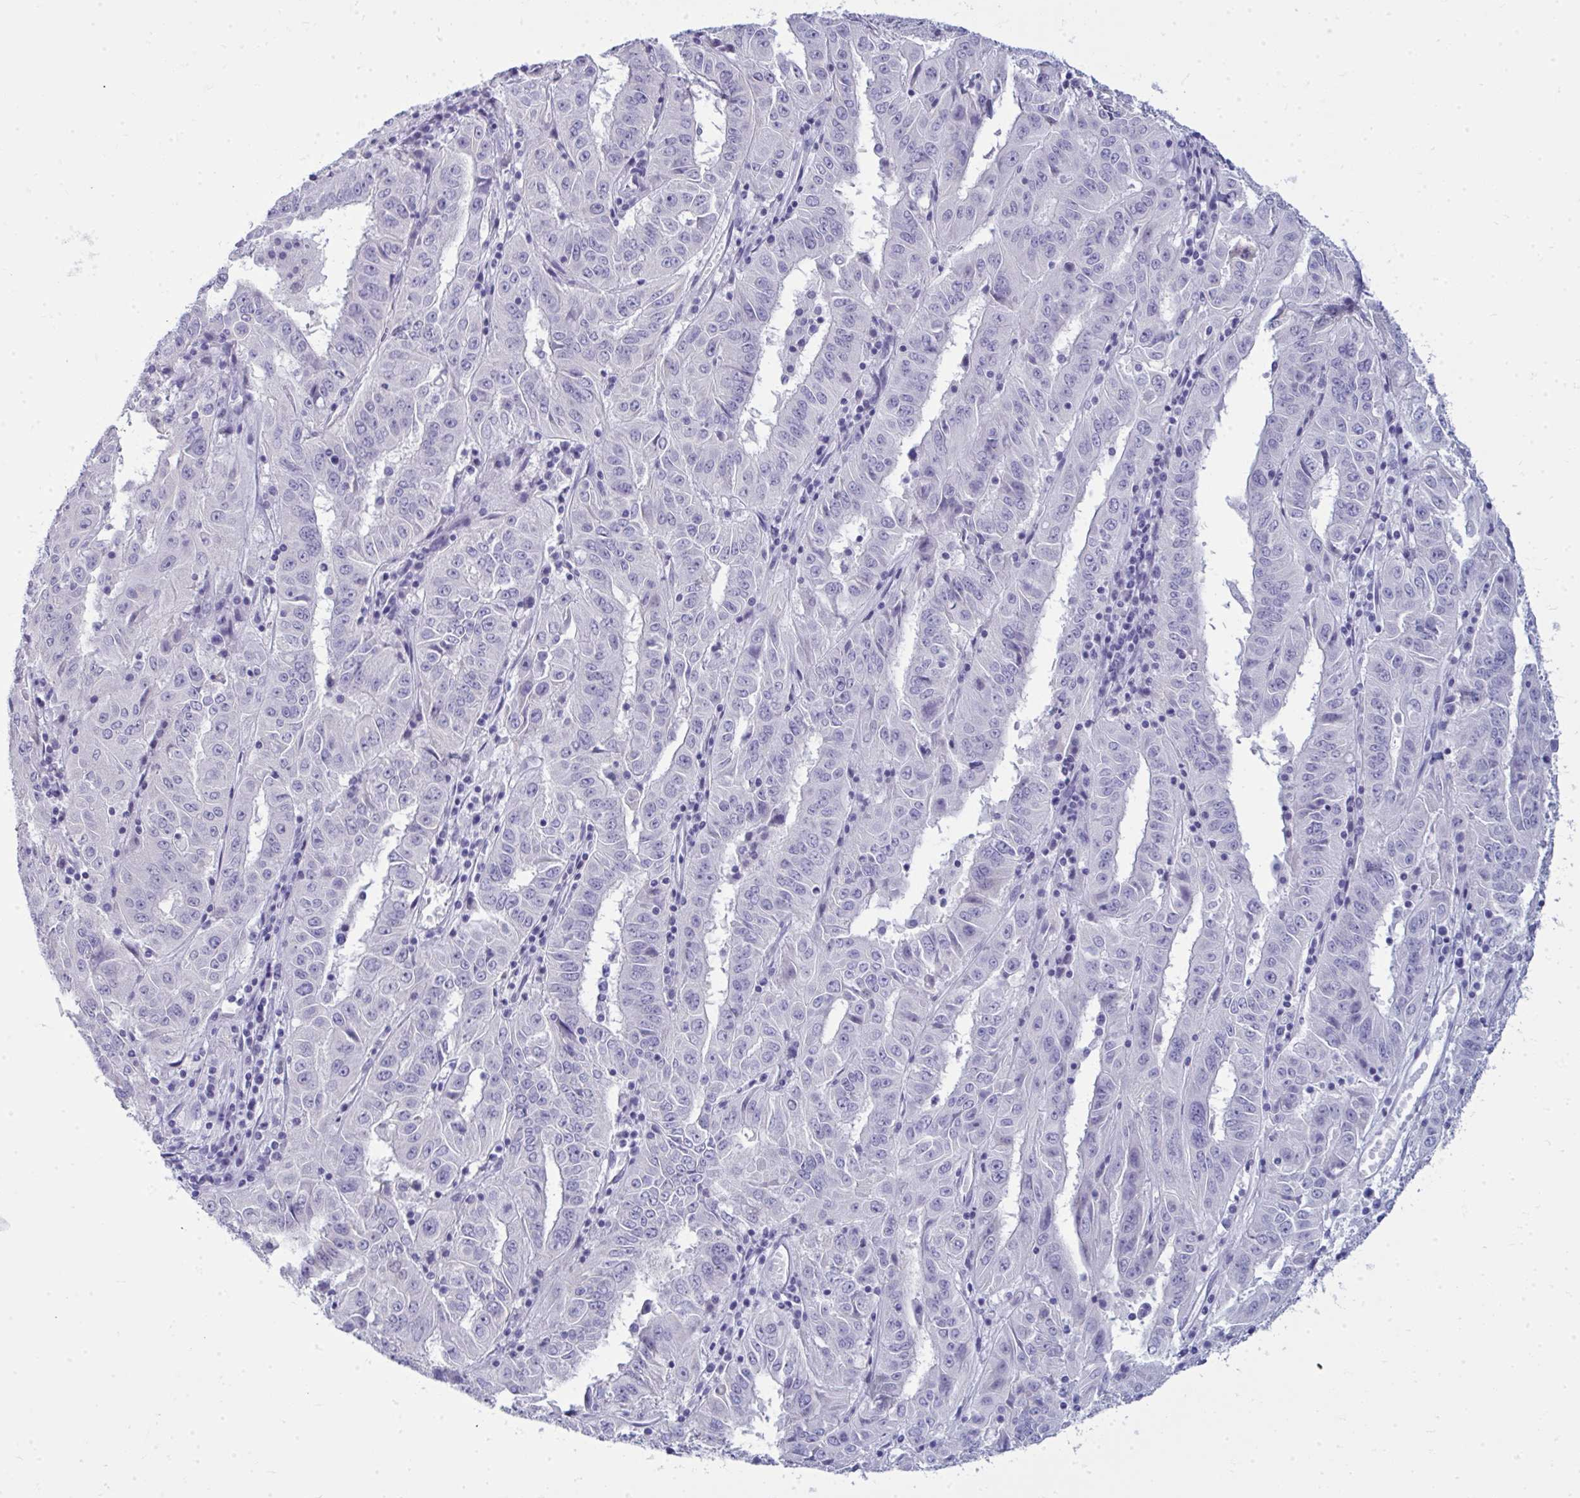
{"staining": {"intensity": "negative", "quantity": "none", "location": "none"}, "tissue": "pancreatic cancer", "cell_type": "Tumor cells", "image_type": "cancer", "snomed": [{"axis": "morphology", "description": "Adenocarcinoma, NOS"}, {"axis": "topography", "description": "Pancreas"}], "caption": "Human adenocarcinoma (pancreatic) stained for a protein using immunohistochemistry (IHC) exhibits no staining in tumor cells.", "gene": "QDPR", "patient": {"sex": "male", "age": 63}}